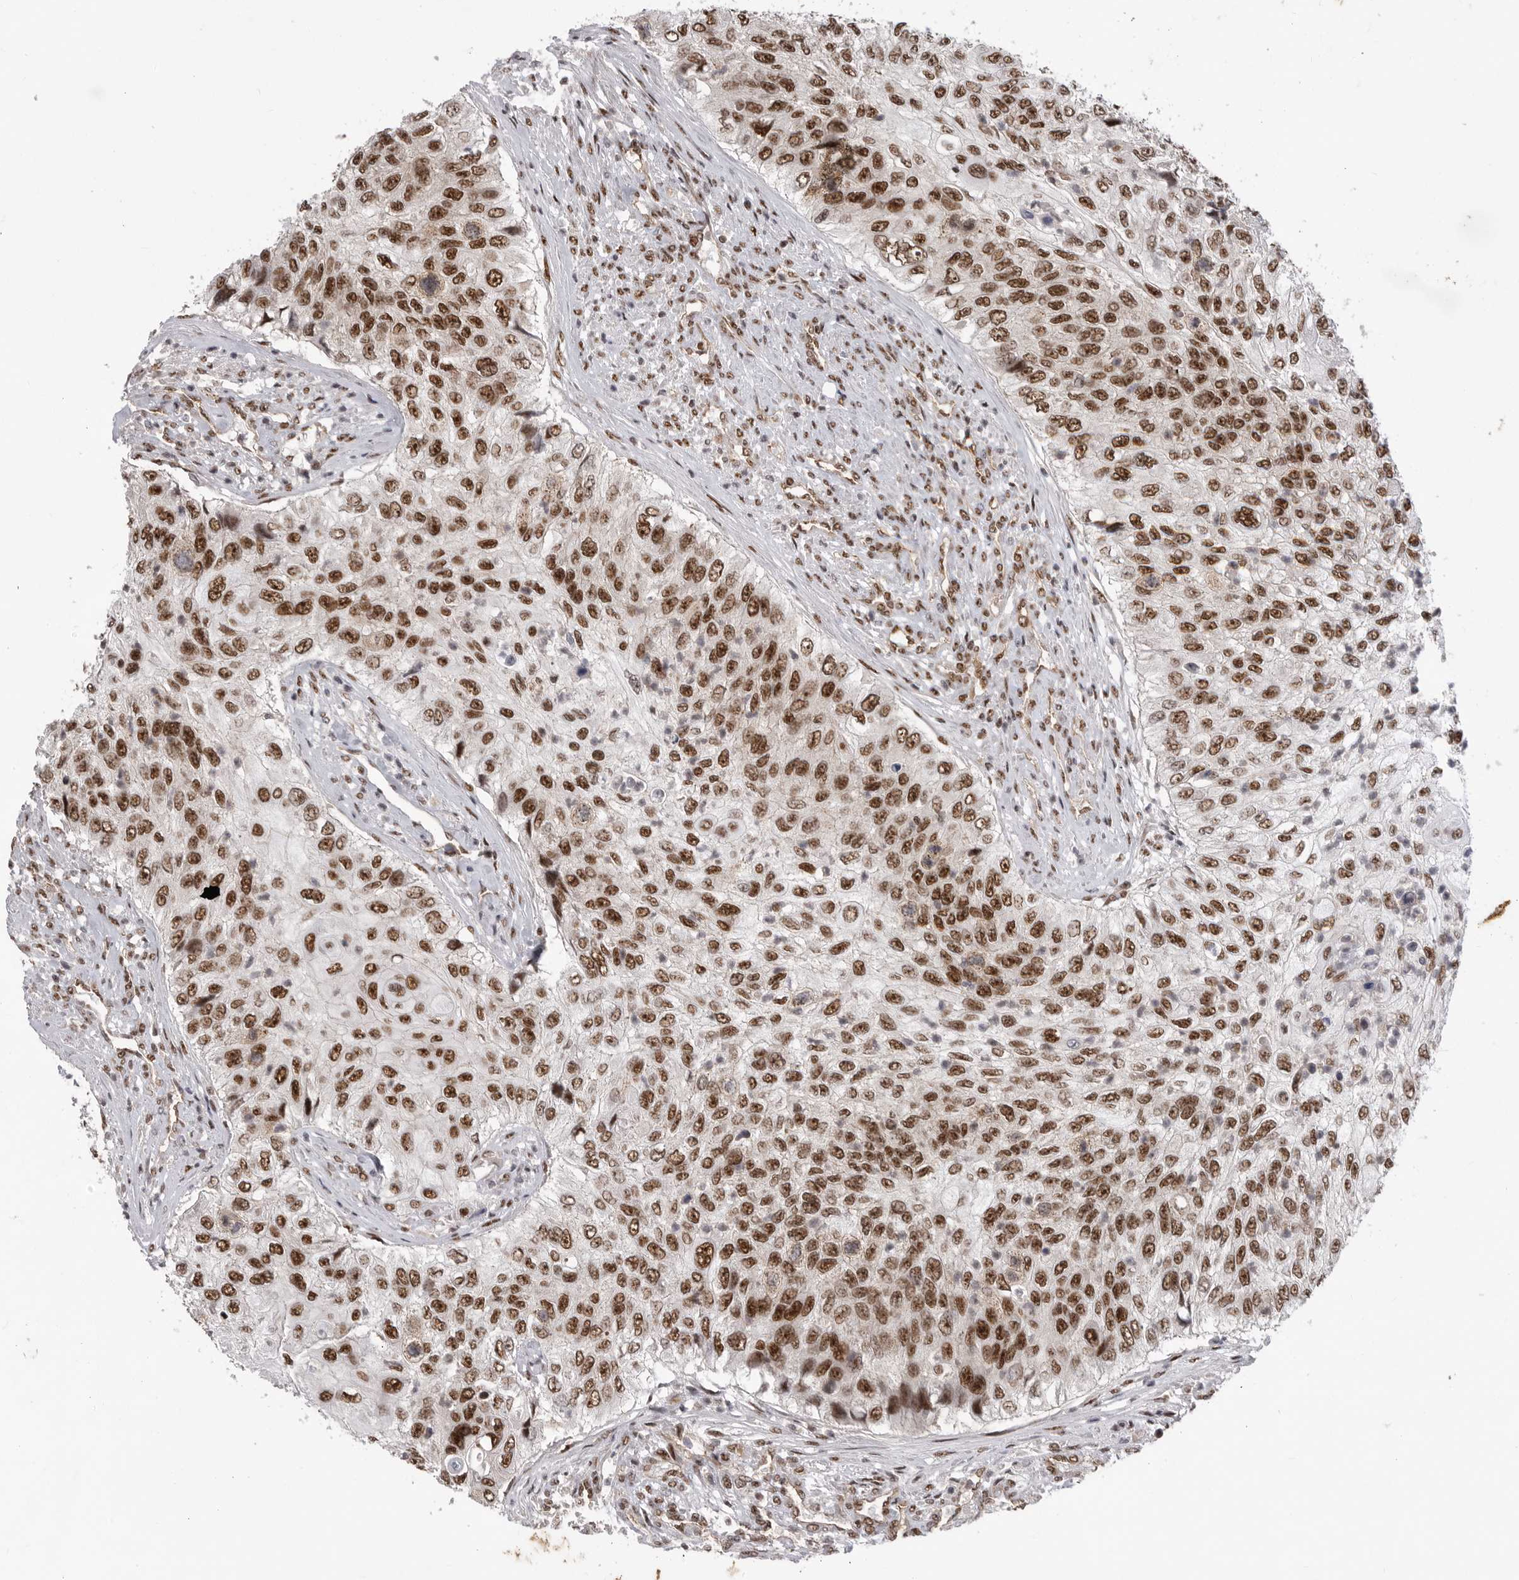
{"staining": {"intensity": "strong", "quantity": ">75%", "location": "nuclear"}, "tissue": "urothelial cancer", "cell_type": "Tumor cells", "image_type": "cancer", "snomed": [{"axis": "morphology", "description": "Urothelial carcinoma, High grade"}, {"axis": "topography", "description": "Urinary bladder"}], "caption": "Urothelial cancer stained for a protein (brown) exhibits strong nuclear positive expression in about >75% of tumor cells.", "gene": "PPP1R8", "patient": {"sex": "female", "age": 60}}